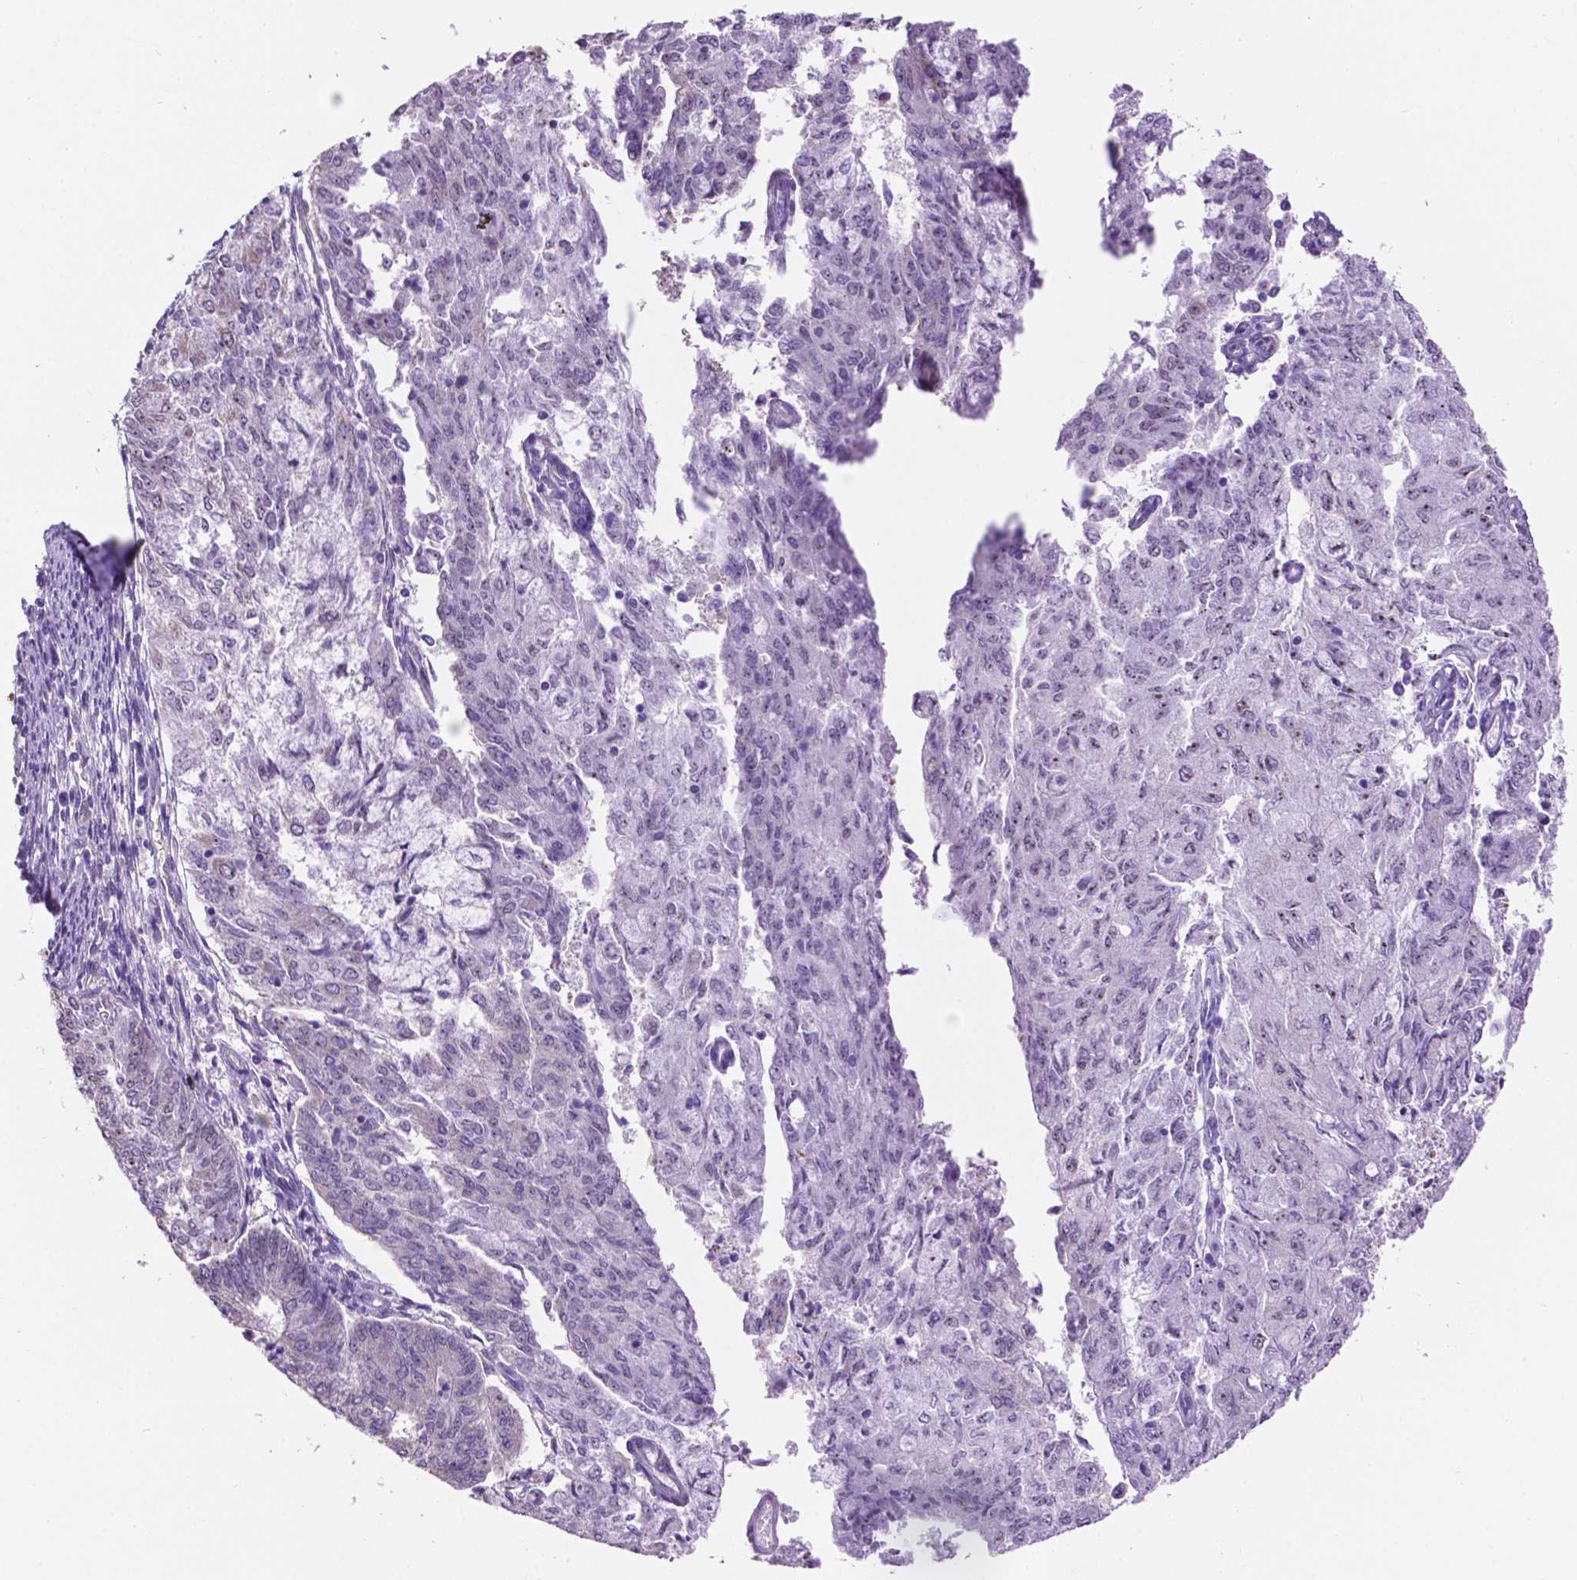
{"staining": {"intensity": "negative", "quantity": "none", "location": "none"}, "tissue": "endometrial cancer", "cell_type": "Tumor cells", "image_type": "cancer", "snomed": [{"axis": "morphology", "description": "Adenocarcinoma, NOS"}, {"axis": "topography", "description": "Endometrium"}], "caption": "DAB immunohistochemical staining of endometrial cancer (adenocarcinoma) shows no significant staining in tumor cells.", "gene": "SPDYA", "patient": {"sex": "female", "age": 82}}